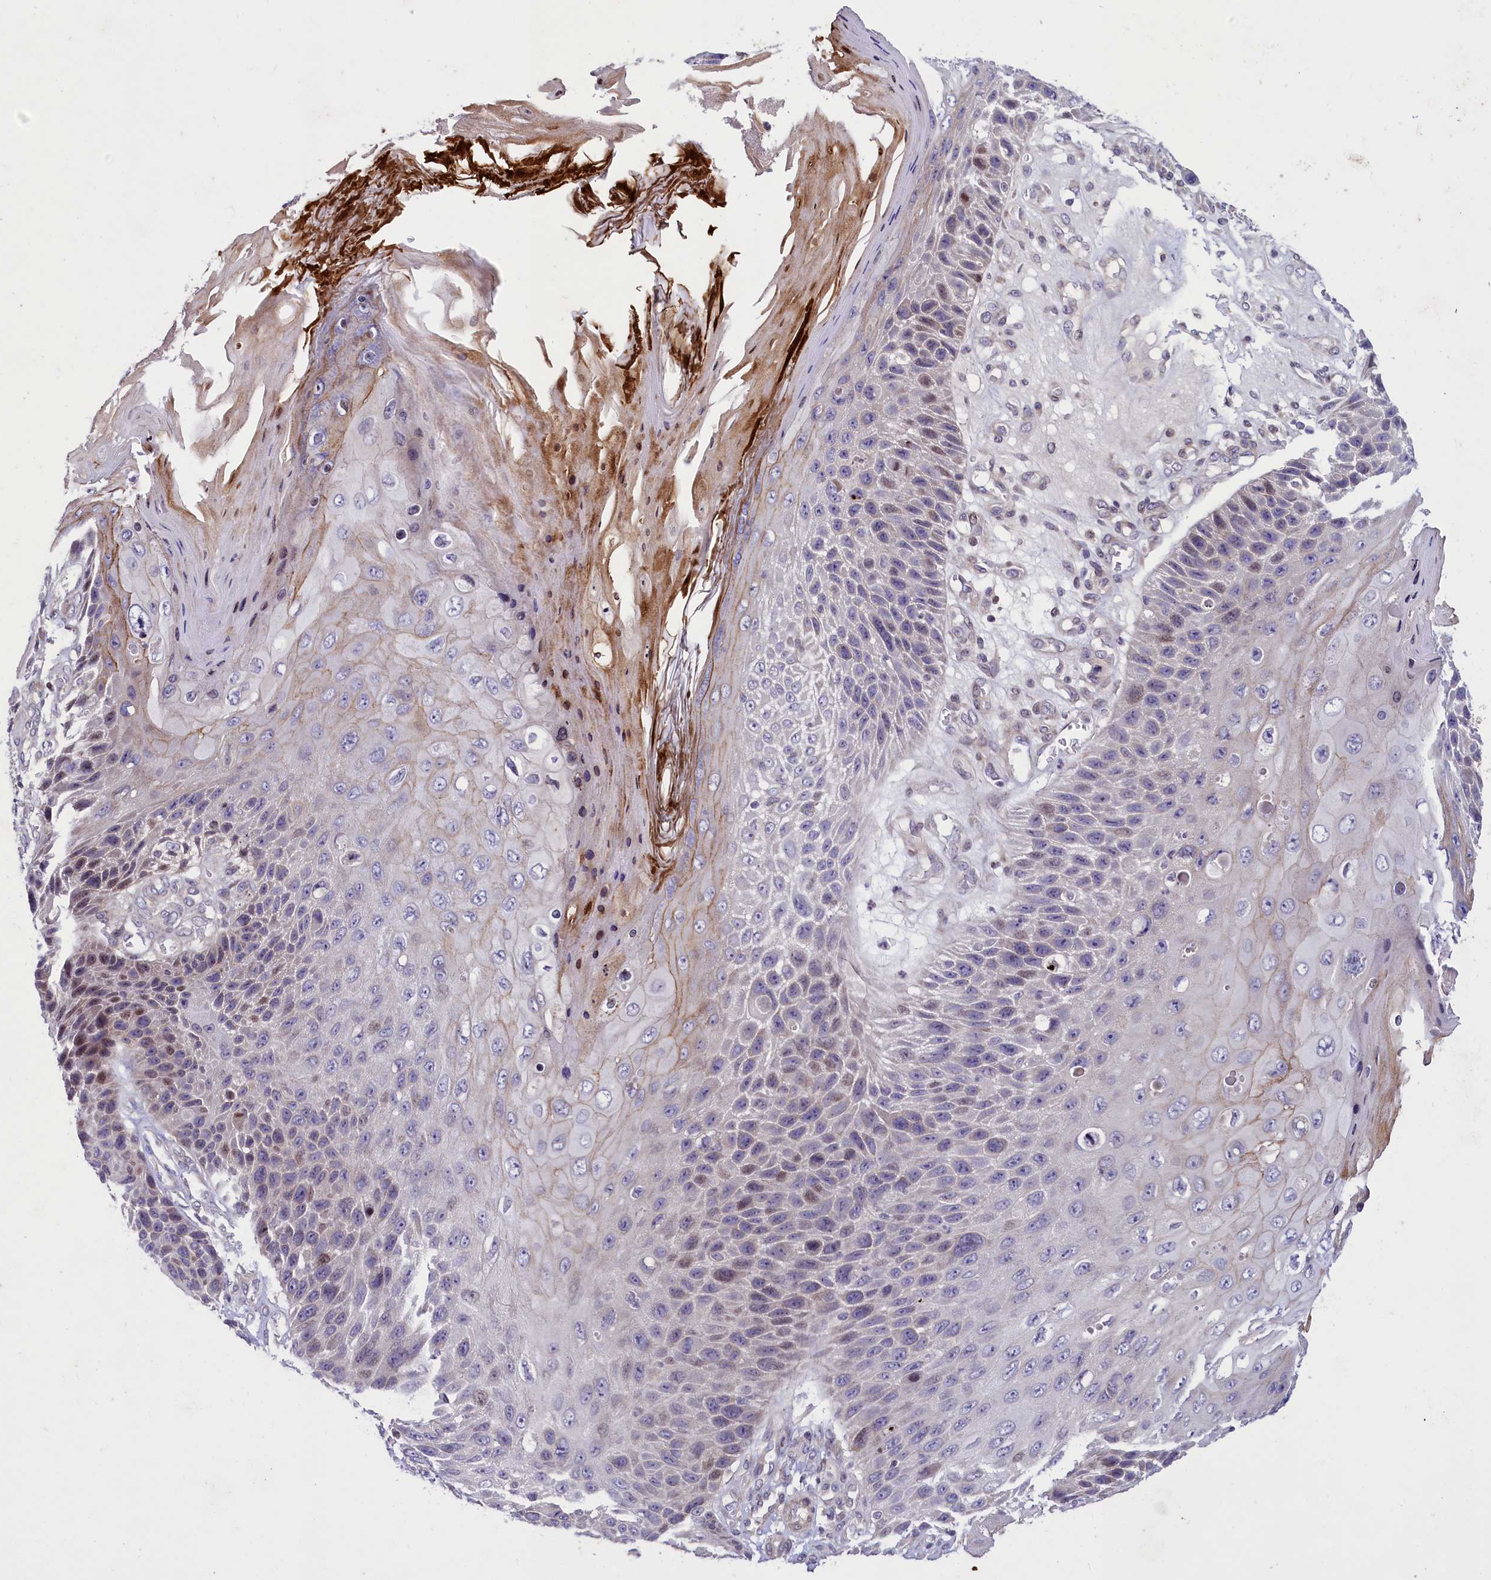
{"staining": {"intensity": "moderate", "quantity": "<25%", "location": "nuclear"}, "tissue": "skin cancer", "cell_type": "Tumor cells", "image_type": "cancer", "snomed": [{"axis": "morphology", "description": "Squamous cell carcinoma, NOS"}, {"axis": "topography", "description": "Skin"}], "caption": "Skin cancer (squamous cell carcinoma) stained for a protein (brown) demonstrates moderate nuclear positive positivity in approximately <25% of tumor cells.", "gene": "MAN2C1", "patient": {"sex": "female", "age": 88}}